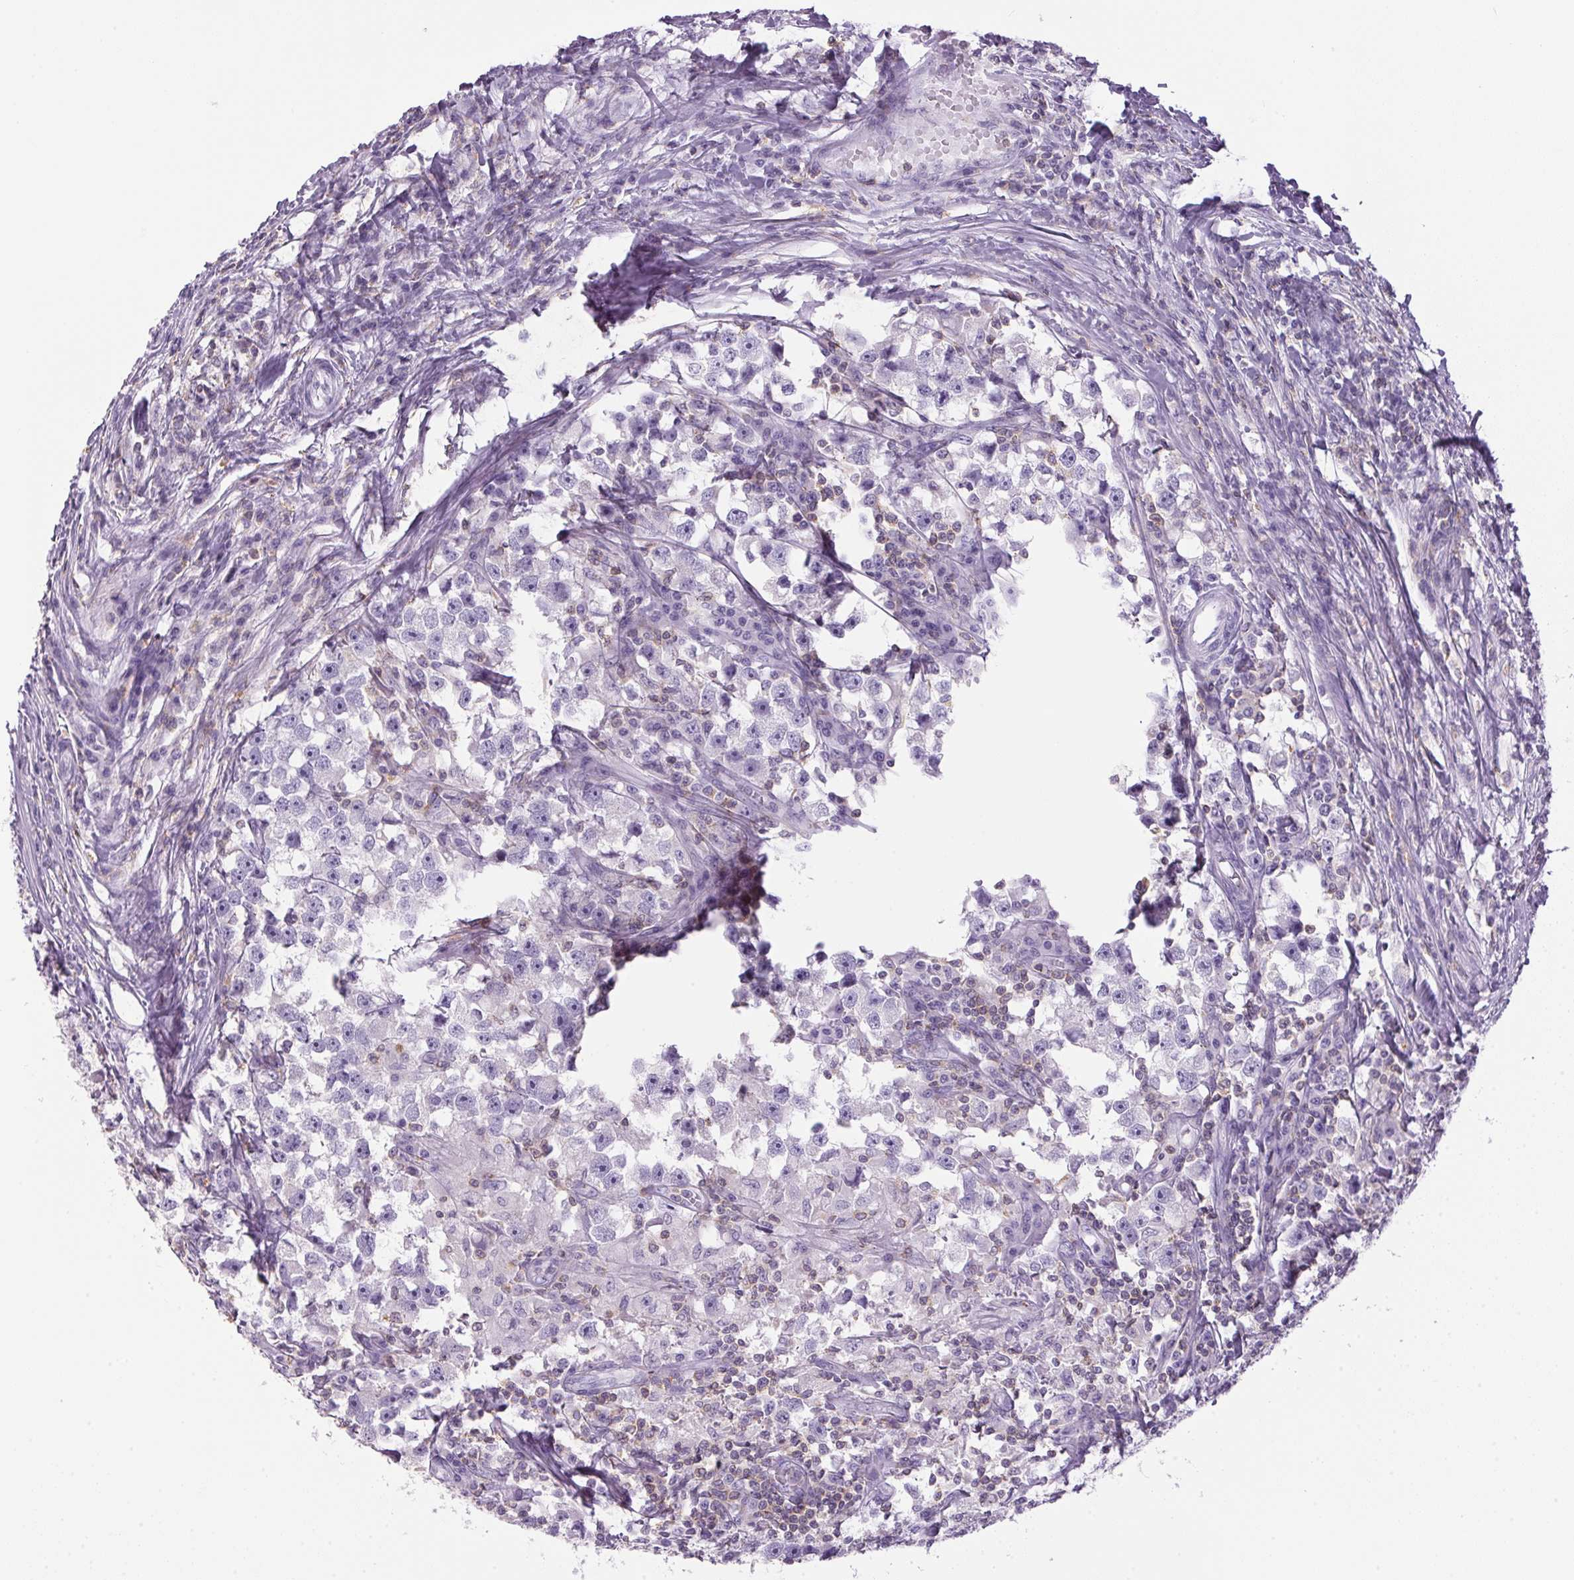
{"staining": {"intensity": "negative", "quantity": "none", "location": "none"}, "tissue": "testis cancer", "cell_type": "Tumor cells", "image_type": "cancer", "snomed": [{"axis": "morphology", "description": "Seminoma, NOS"}, {"axis": "topography", "description": "Testis"}], "caption": "Protein analysis of testis seminoma reveals no significant expression in tumor cells.", "gene": "S100A2", "patient": {"sex": "male", "age": 33}}